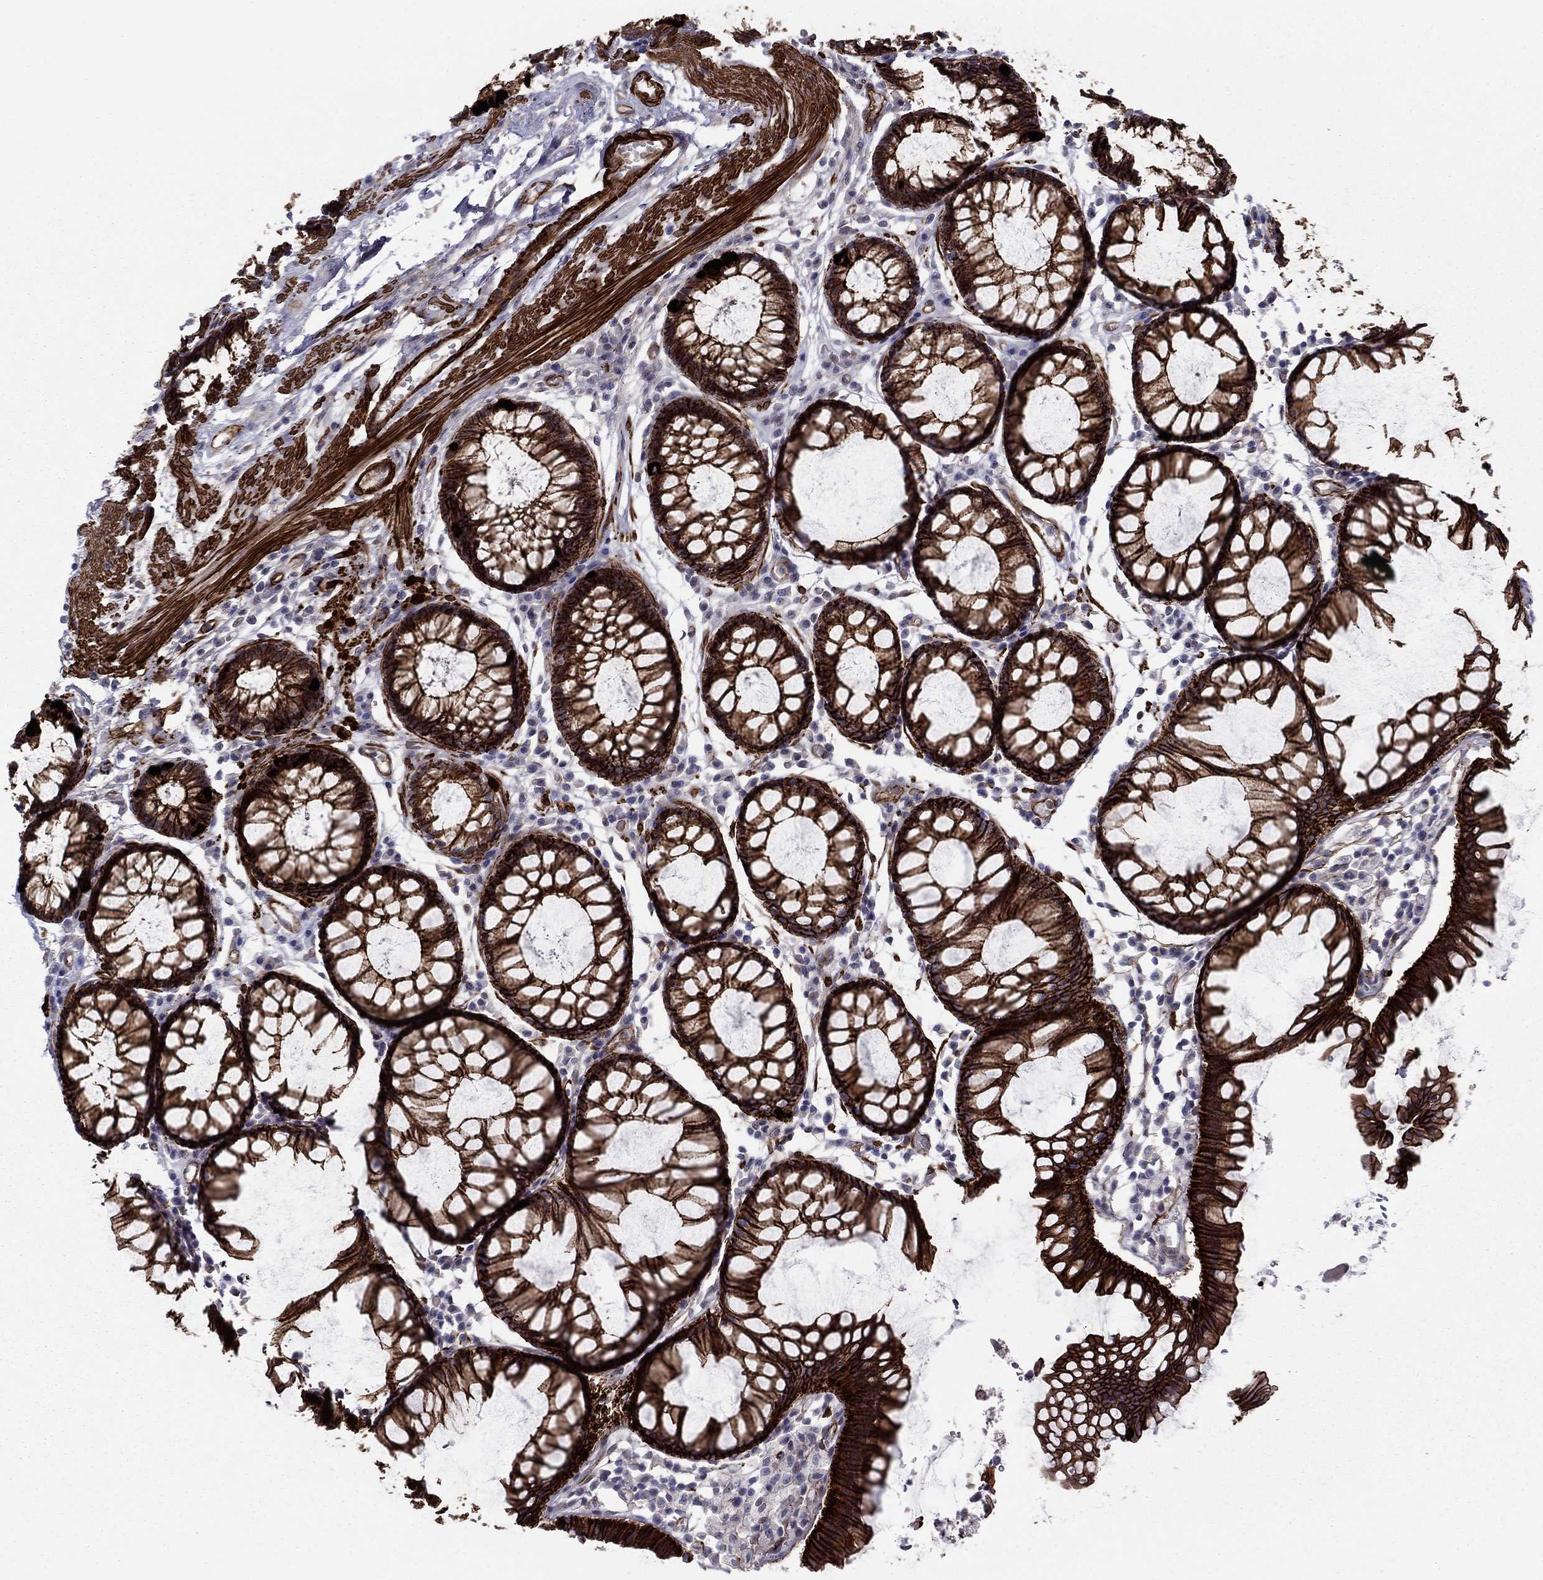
{"staining": {"intensity": "strong", "quantity": ">75%", "location": "cytoplasmic/membranous"}, "tissue": "rectum", "cell_type": "Glandular cells", "image_type": "normal", "snomed": [{"axis": "morphology", "description": "Normal tissue, NOS"}, {"axis": "topography", "description": "Rectum"}], "caption": "An image of human rectum stained for a protein shows strong cytoplasmic/membranous brown staining in glandular cells. The staining was performed using DAB, with brown indicating positive protein expression. Nuclei are stained blue with hematoxylin.", "gene": "KRBA1", "patient": {"sex": "female", "age": 68}}